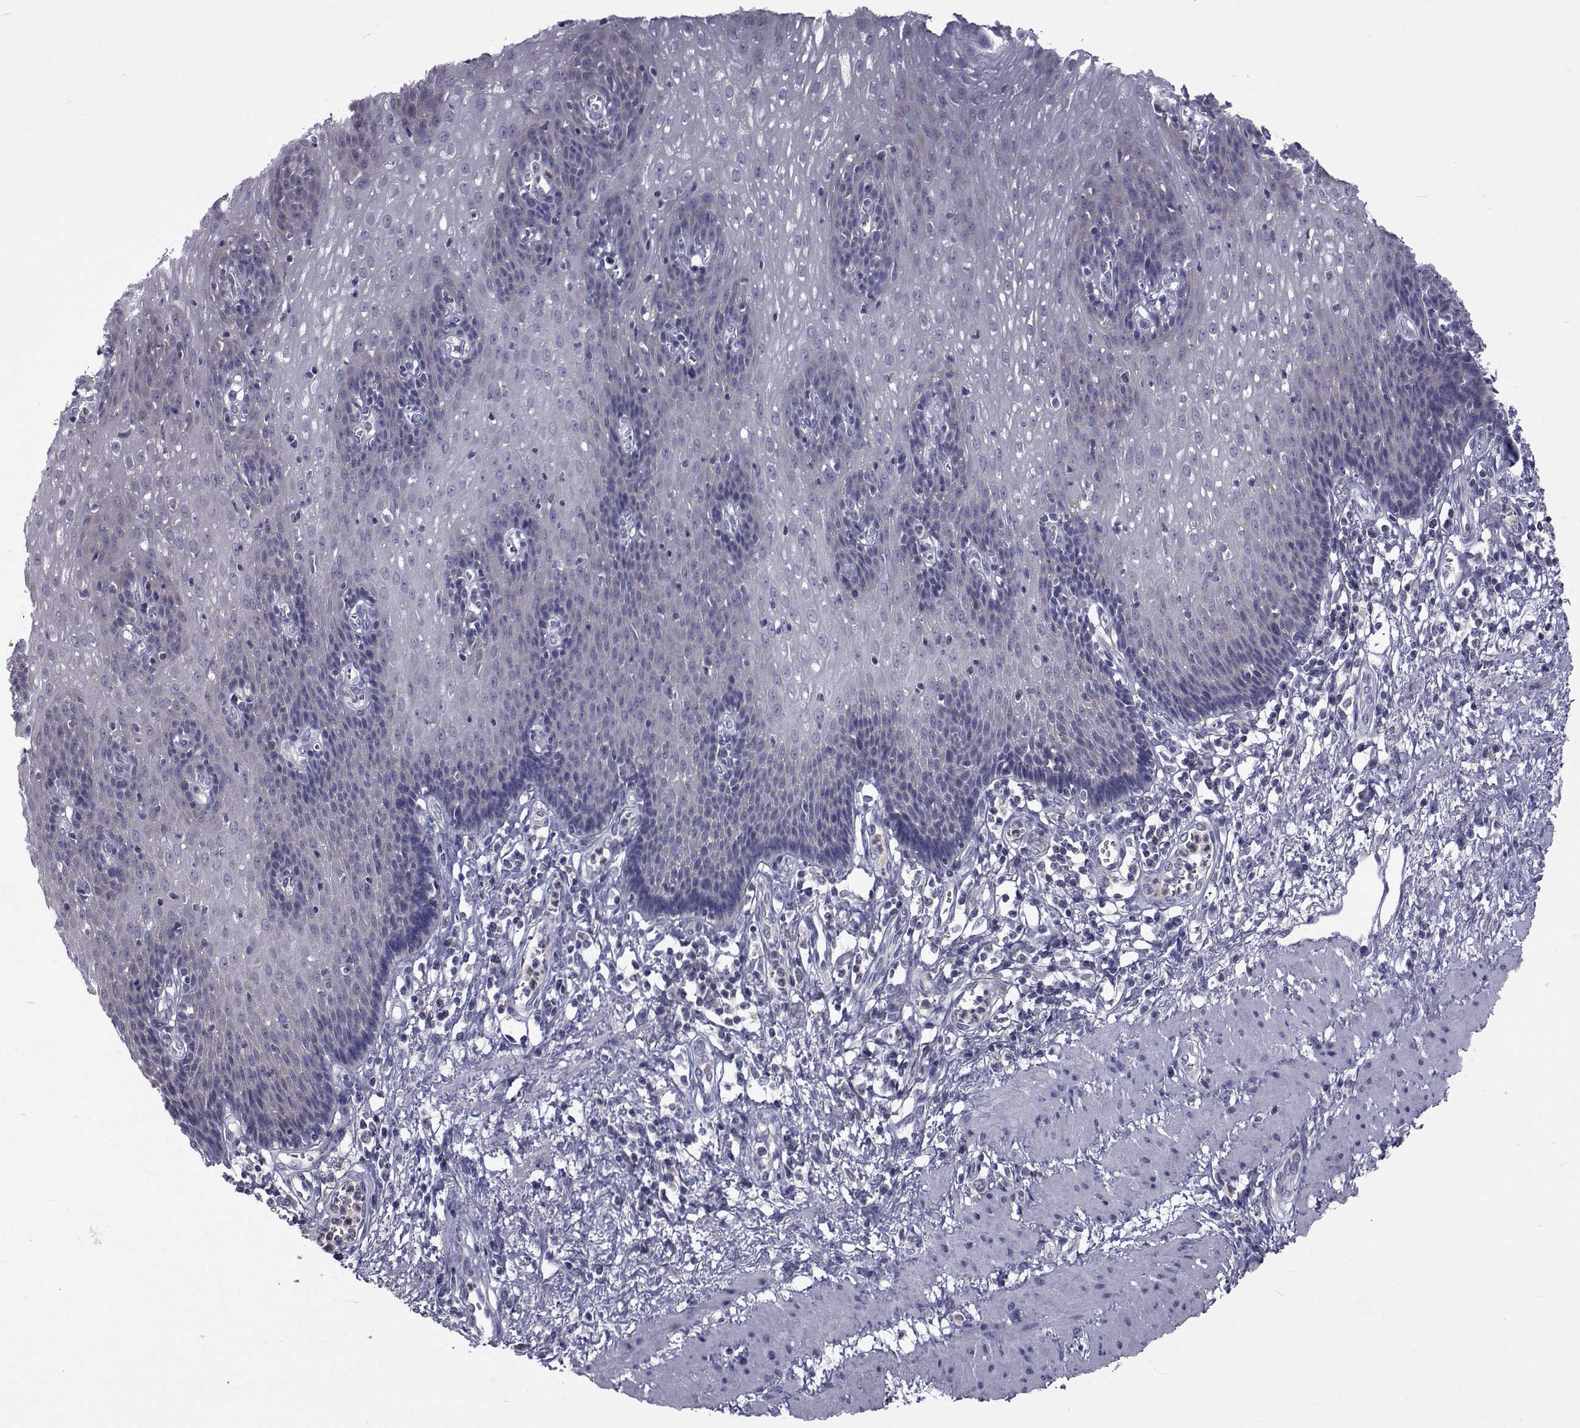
{"staining": {"intensity": "weak", "quantity": "<25%", "location": "cytoplasmic/membranous"}, "tissue": "esophagus", "cell_type": "Squamous epithelial cells", "image_type": "normal", "snomed": [{"axis": "morphology", "description": "Normal tissue, NOS"}, {"axis": "topography", "description": "Esophagus"}], "caption": "High power microscopy histopathology image of an IHC image of unremarkable esophagus, revealing no significant staining in squamous epithelial cells.", "gene": "SLC30A10", "patient": {"sex": "male", "age": 57}}